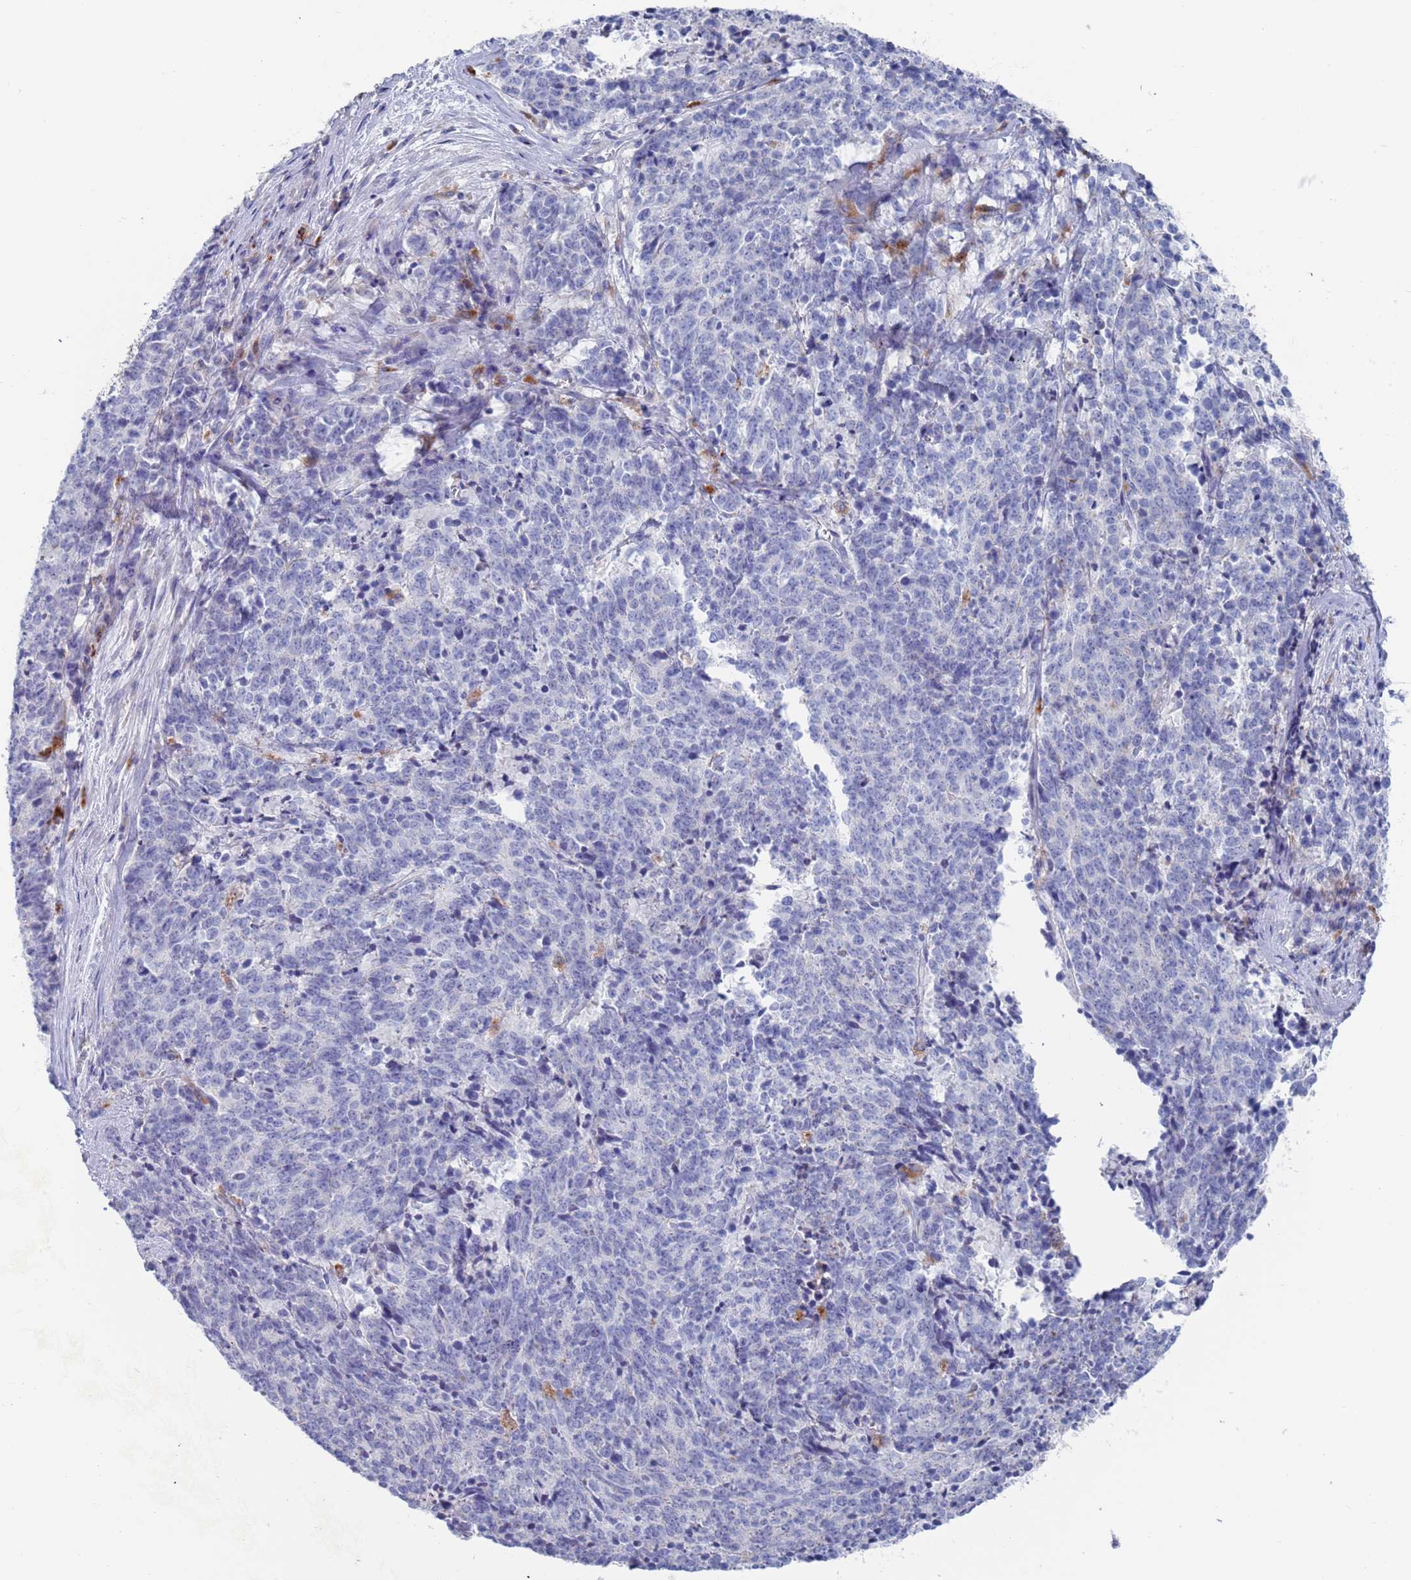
{"staining": {"intensity": "negative", "quantity": "none", "location": "none"}, "tissue": "cervical cancer", "cell_type": "Tumor cells", "image_type": "cancer", "snomed": [{"axis": "morphology", "description": "Squamous cell carcinoma, NOS"}, {"axis": "topography", "description": "Cervix"}], "caption": "The immunohistochemistry image has no significant positivity in tumor cells of cervical cancer (squamous cell carcinoma) tissue.", "gene": "FUCA1", "patient": {"sex": "female", "age": 29}}